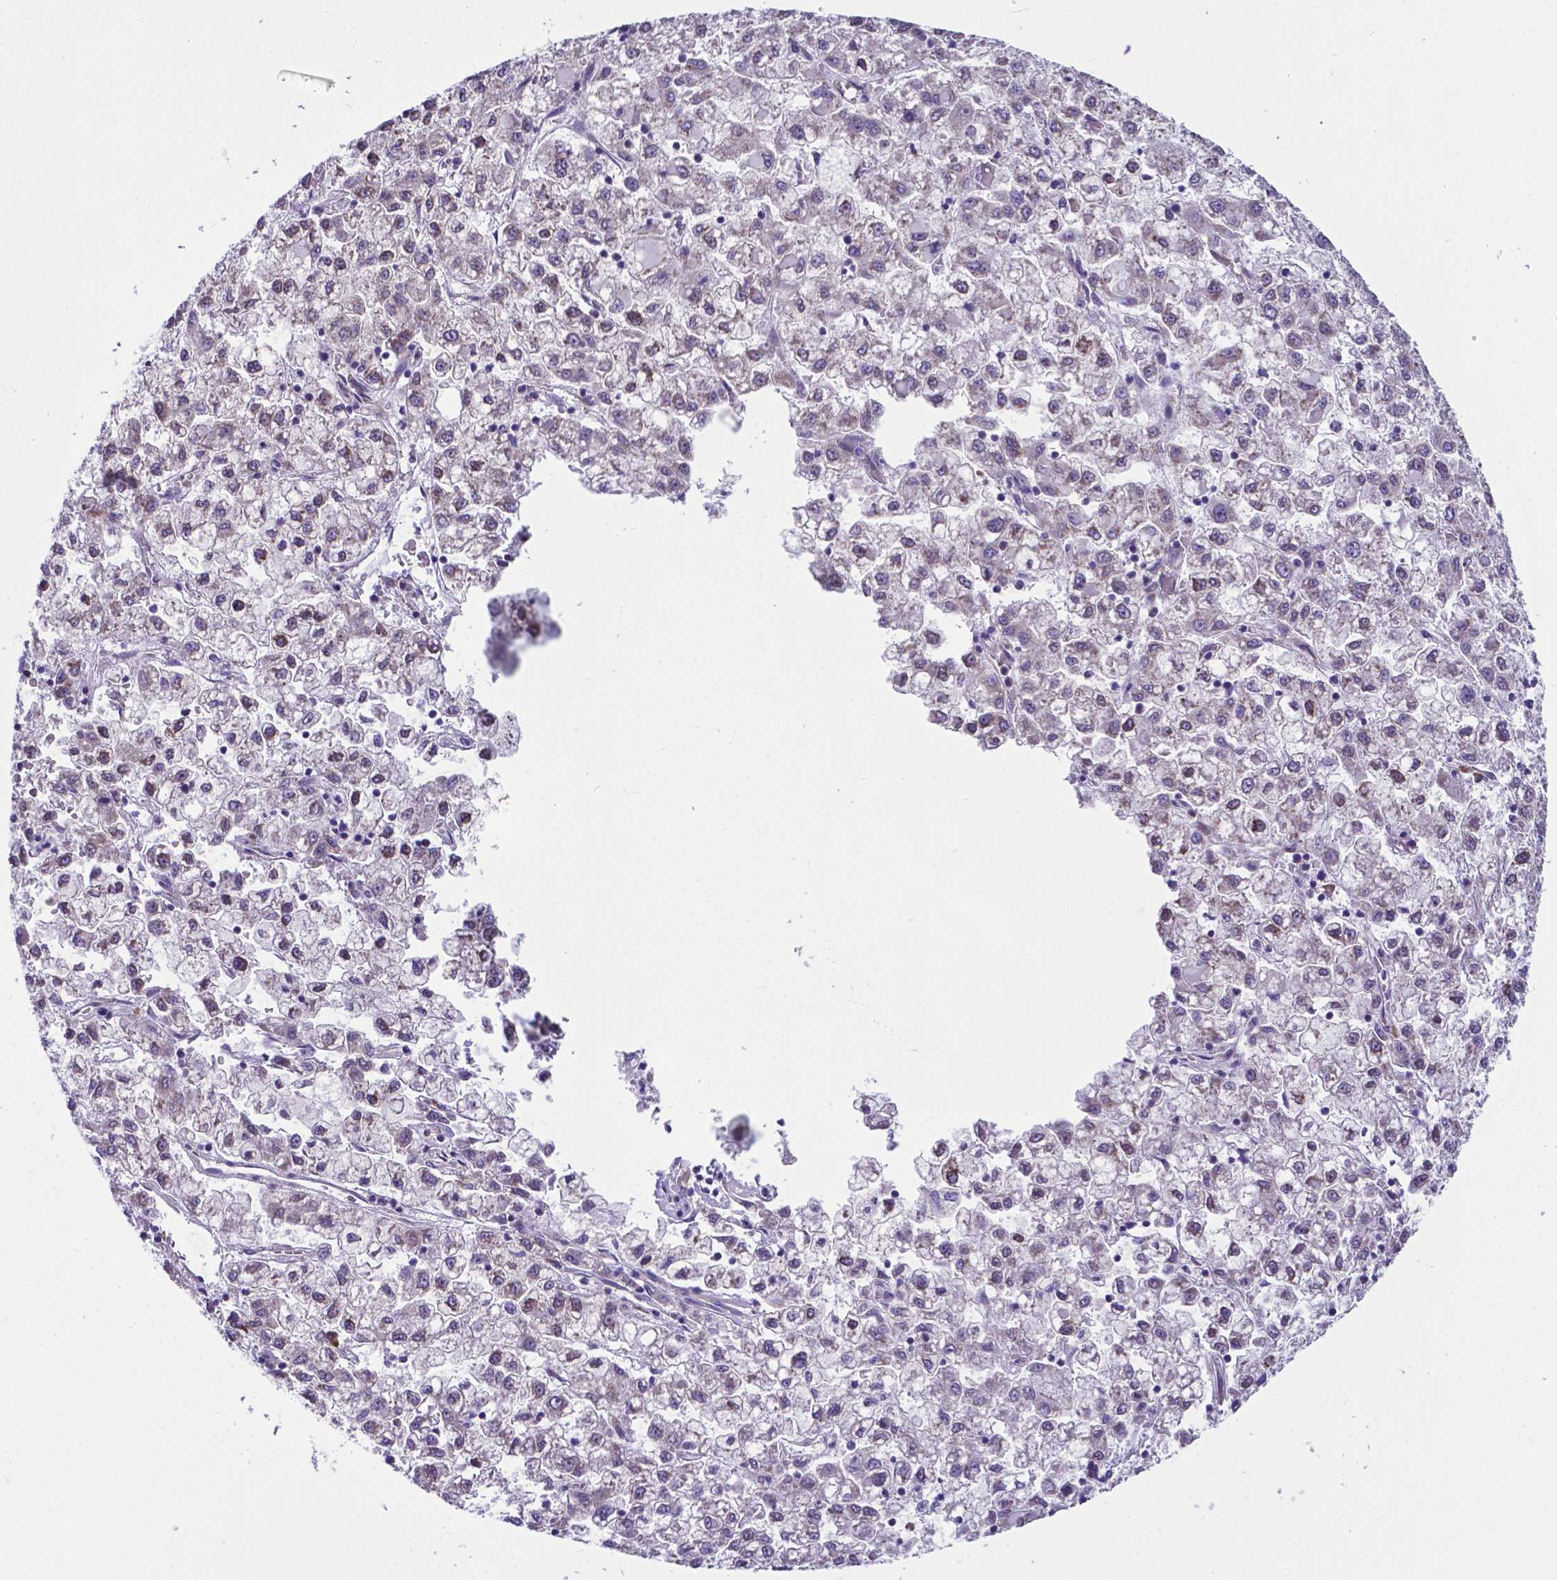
{"staining": {"intensity": "negative", "quantity": "none", "location": "none"}, "tissue": "liver cancer", "cell_type": "Tumor cells", "image_type": "cancer", "snomed": [{"axis": "morphology", "description": "Carcinoma, Hepatocellular, NOS"}, {"axis": "topography", "description": "Liver"}], "caption": "IHC of human liver hepatocellular carcinoma exhibits no positivity in tumor cells.", "gene": "RPL6", "patient": {"sex": "male", "age": 40}}